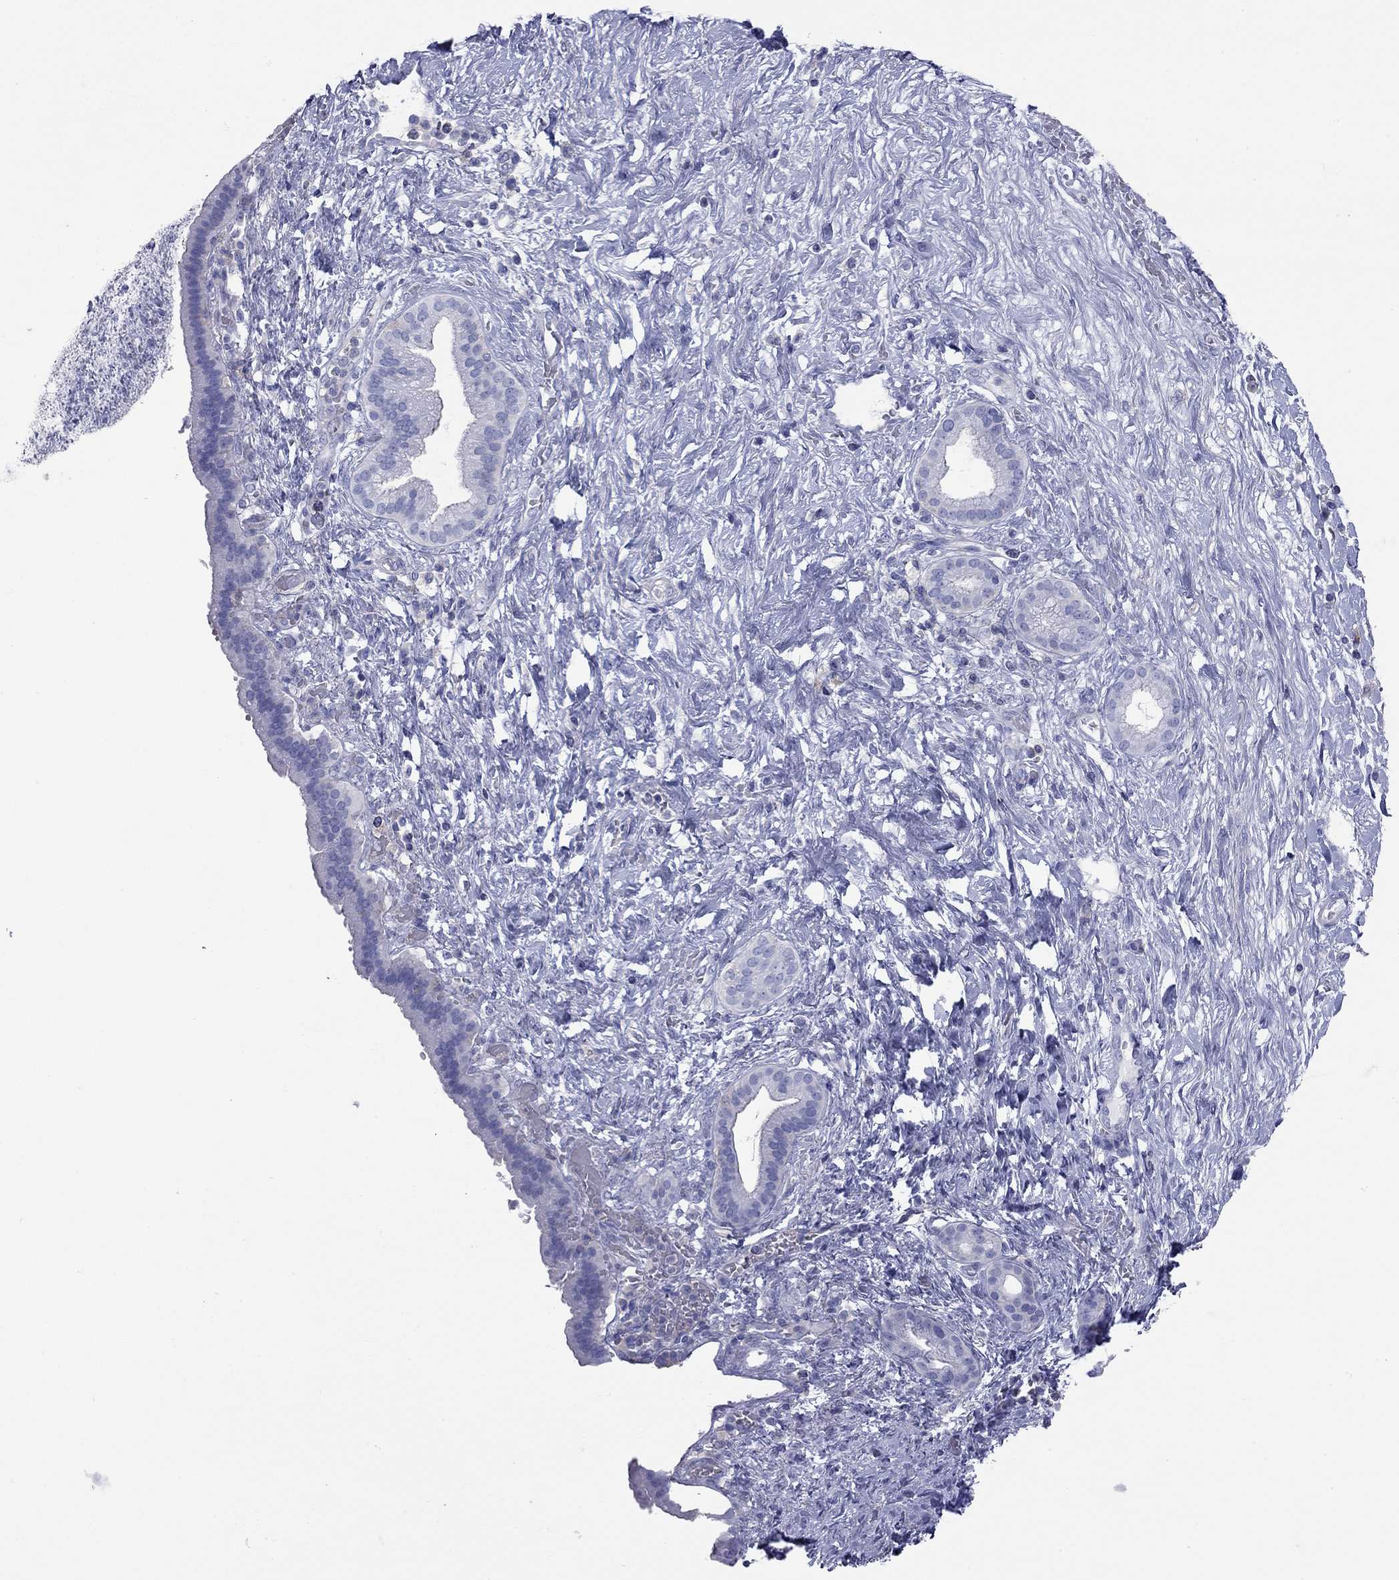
{"staining": {"intensity": "negative", "quantity": "none", "location": "none"}, "tissue": "pancreatic cancer", "cell_type": "Tumor cells", "image_type": "cancer", "snomed": [{"axis": "morphology", "description": "Adenocarcinoma, NOS"}, {"axis": "topography", "description": "Pancreas"}], "caption": "This is an immunohistochemistry (IHC) photomicrograph of human adenocarcinoma (pancreatic). There is no expression in tumor cells.", "gene": "ACTL7B", "patient": {"sex": "male", "age": 44}}